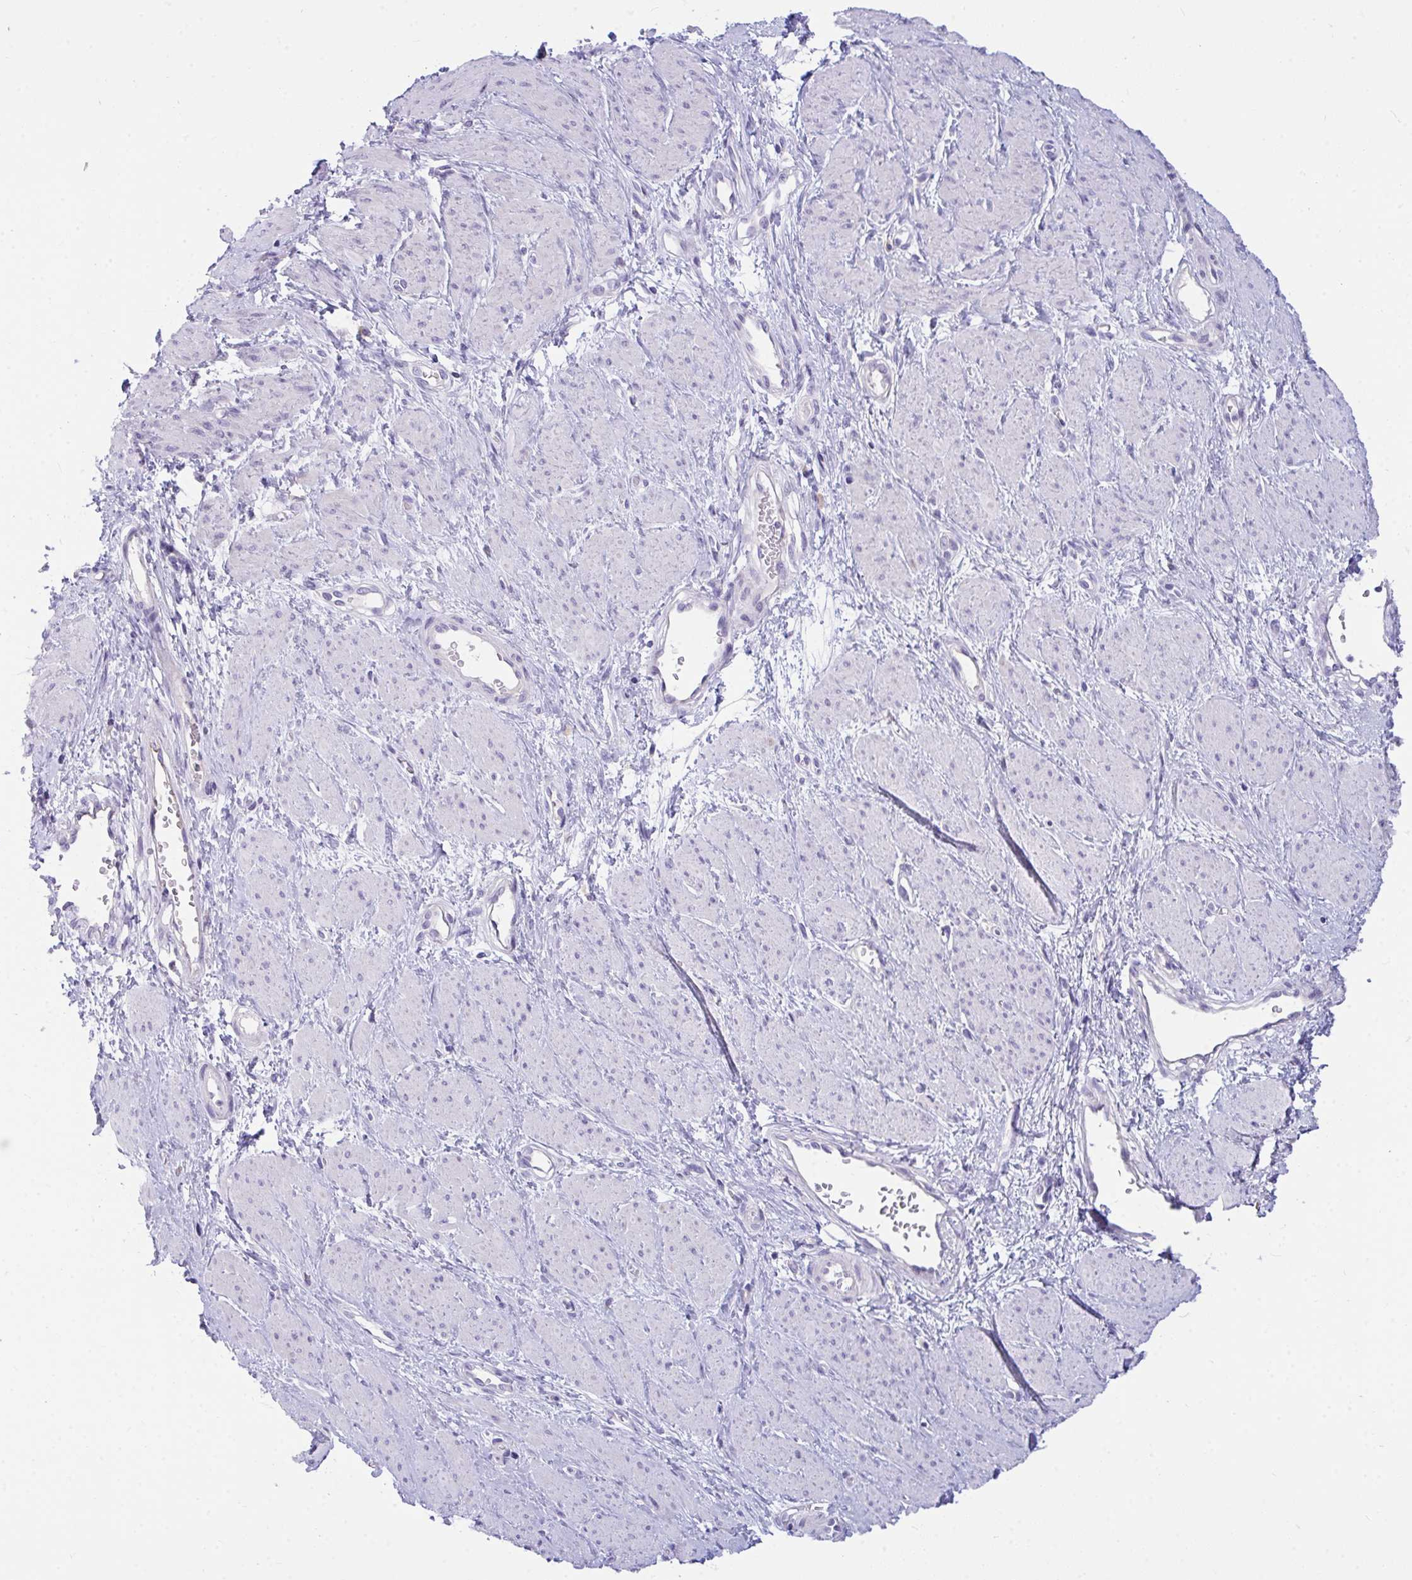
{"staining": {"intensity": "negative", "quantity": "none", "location": "none"}, "tissue": "smooth muscle", "cell_type": "Smooth muscle cells", "image_type": "normal", "snomed": [{"axis": "morphology", "description": "Normal tissue, NOS"}, {"axis": "topography", "description": "Smooth muscle"}, {"axis": "topography", "description": "Uterus"}], "caption": "The immunohistochemistry histopathology image has no significant expression in smooth muscle cells of smooth muscle.", "gene": "SEMA6B", "patient": {"sex": "female", "age": 39}}